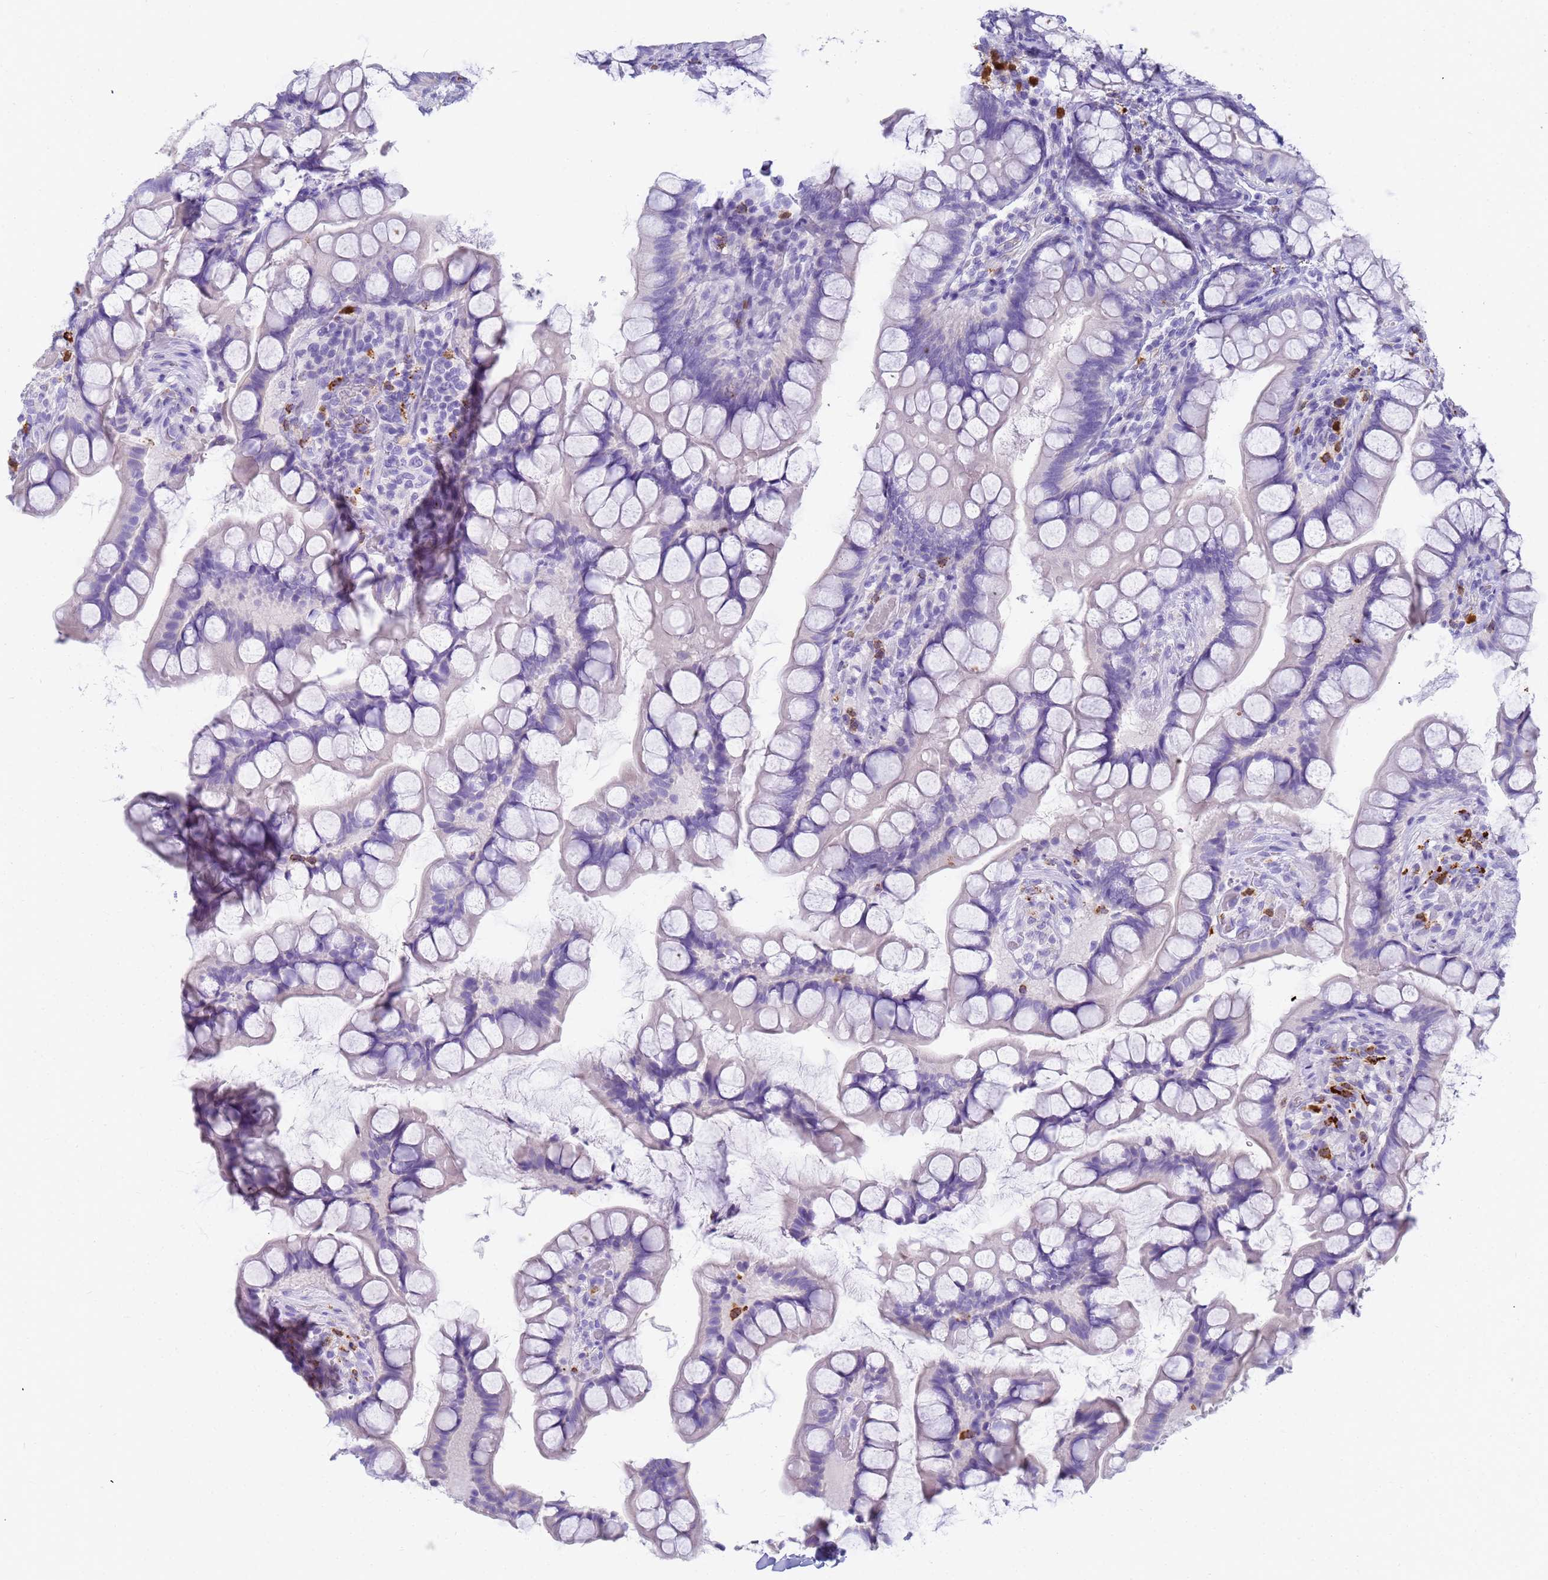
{"staining": {"intensity": "negative", "quantity": "none", "location": "none"}, "tissue": "small intestine", "cell_type": "Glandular cells", "image_type": "normal", "snomed": [{"axis": "morphology", "description": "Normal tissue, NOS"}, {"axis": "topography", "description": "Small intestine"}], "caption": "Immunohistochemistry (IHC) micrograph of unremarkable human small intestine stained for a protein (brown), which demonstrates no positivity in glandular cells.", "gene": "RNASE2", "patient": {"sex": "male", "age": 70}}